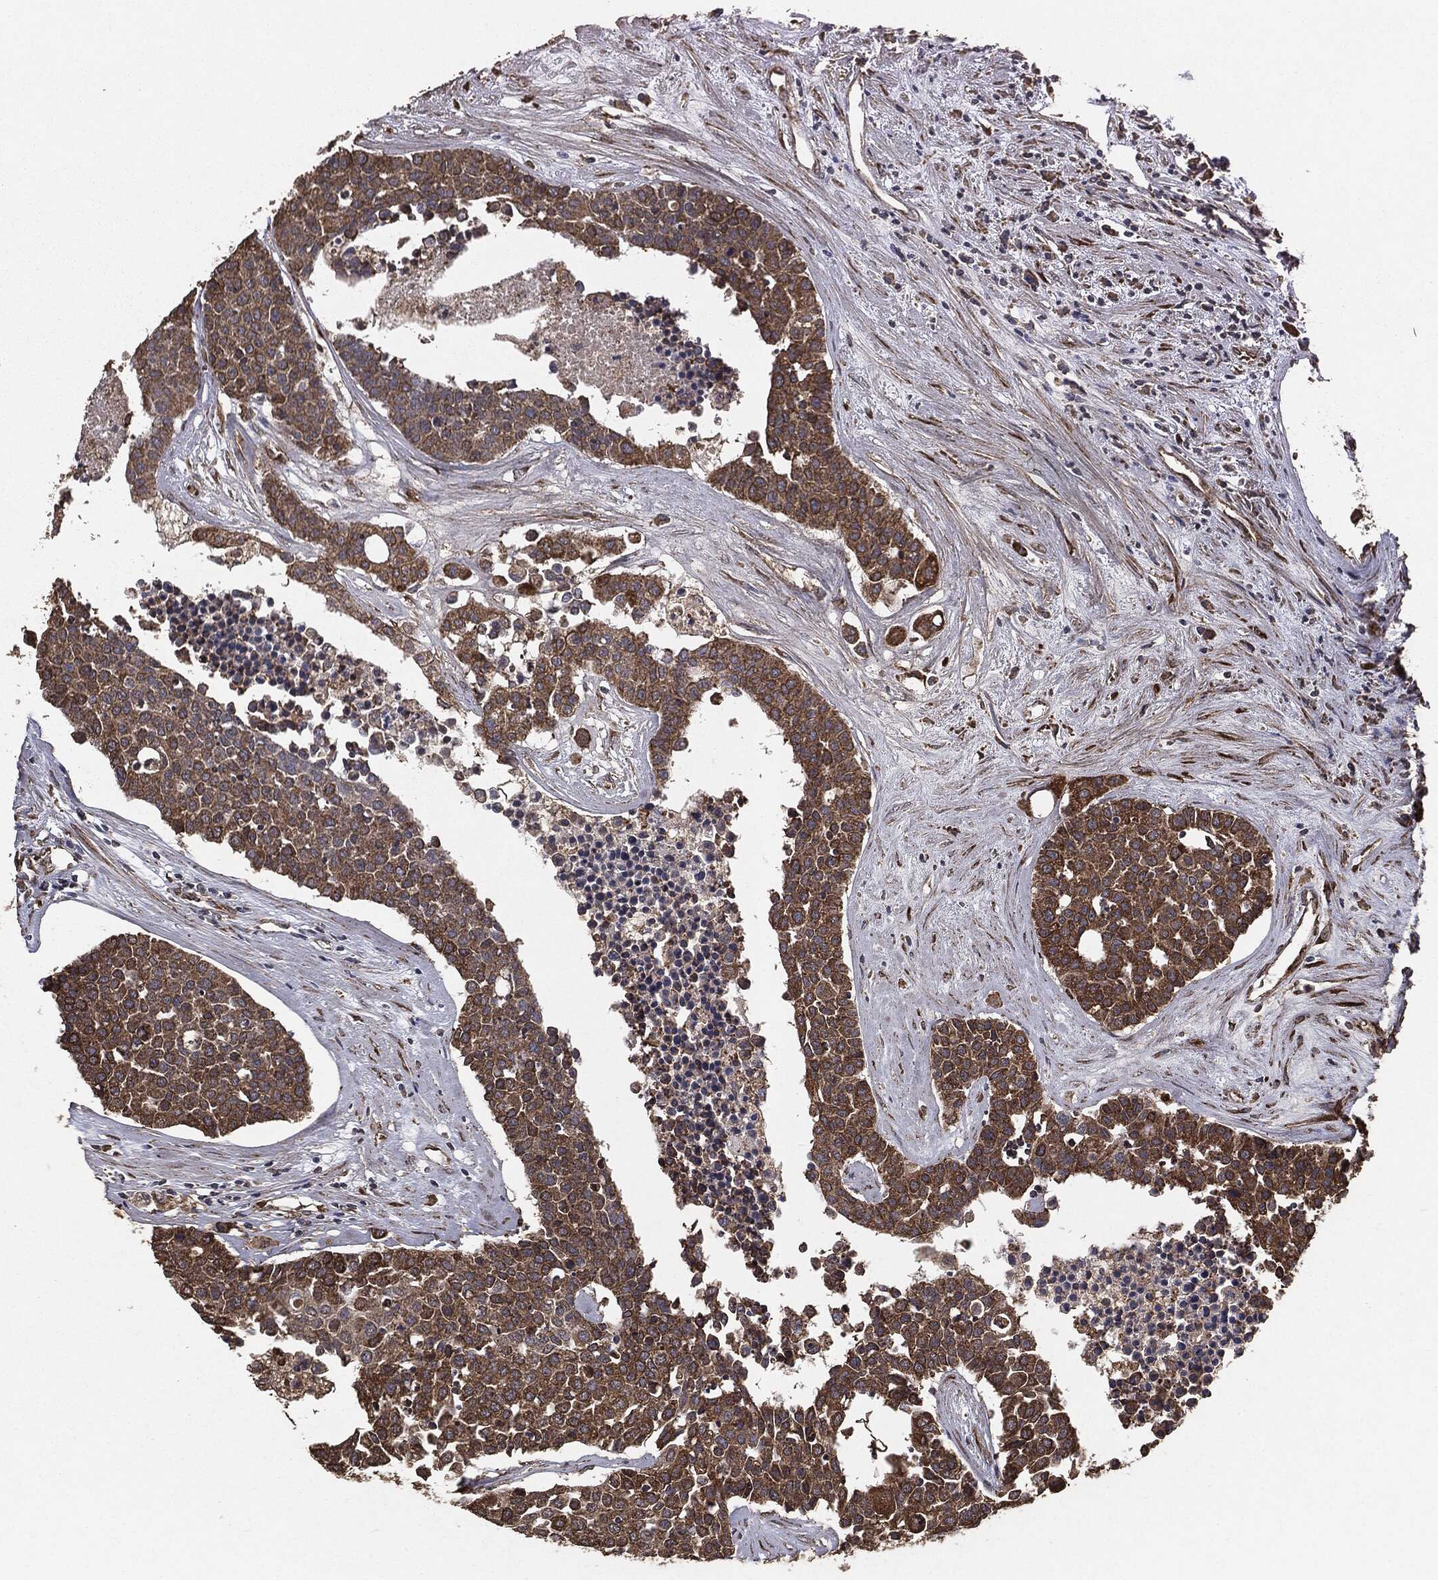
{"staining": {"intensity": "moderate", "quantity": ">75%", "location": "cytoplasmic/membranous"}, "tissue": "carcinoid", "cell_type": "Tumor cells", "image_type": "cancer", "snomed": [{"axis": "morphology", "description": "Carcinoid, malignant, NOS"}, {"axis": "topography", "description": "Colon"}], "caption": "The immunohistochemical stain highlights moderate cytoplasmic/membranous expression in tumor cells of carcinoid tissue. The protein is shown in brown color, while the nuclei are stained blue.", "gene": "MTOR", "patient": {"sex": "male", "age": 81}}